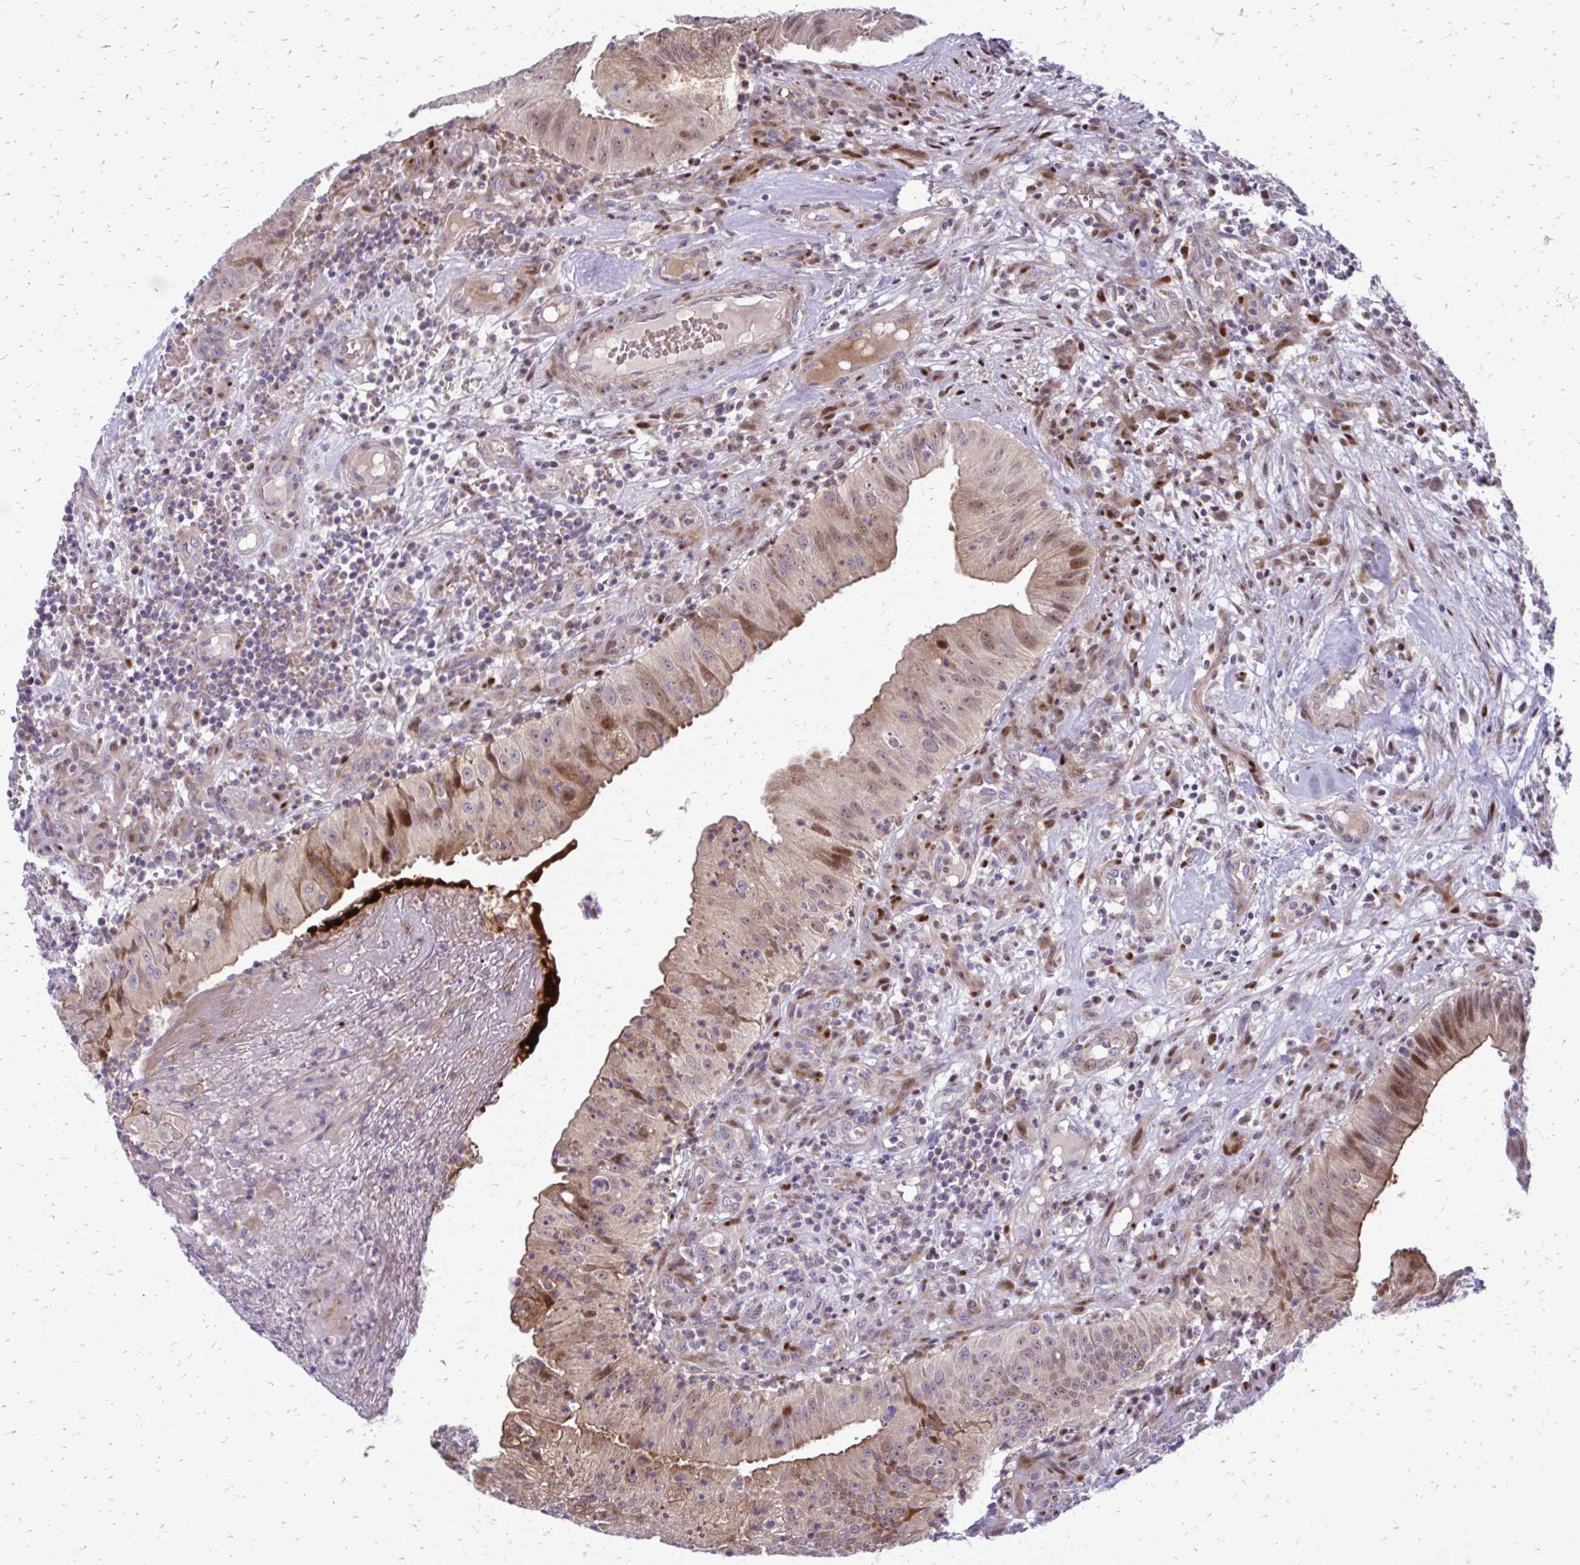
{"staining": {"intensity": "moderate", "quantity": "<25%", "location": "nuclear"}, "tissue": "head and neck cancer", "cell_type": "Tumor cells", "image_type": "cancer", "snomed": [{"axis": "morphology", "description": "Adenocarcinoma, NOS"}, {"axis": "topography", "description": "Head-Neck"}], "caption": "A brown stain labels moderate nuclear staining of a protein in human head and neck adenocarcinoma tumor cells. (DAB (3,3'-diaminobenzidine) IHC, brown staining for protein, blue staining for nuclei).", "gene": "PPDPFL", "patient": {"sex": "male", "age": 44}}